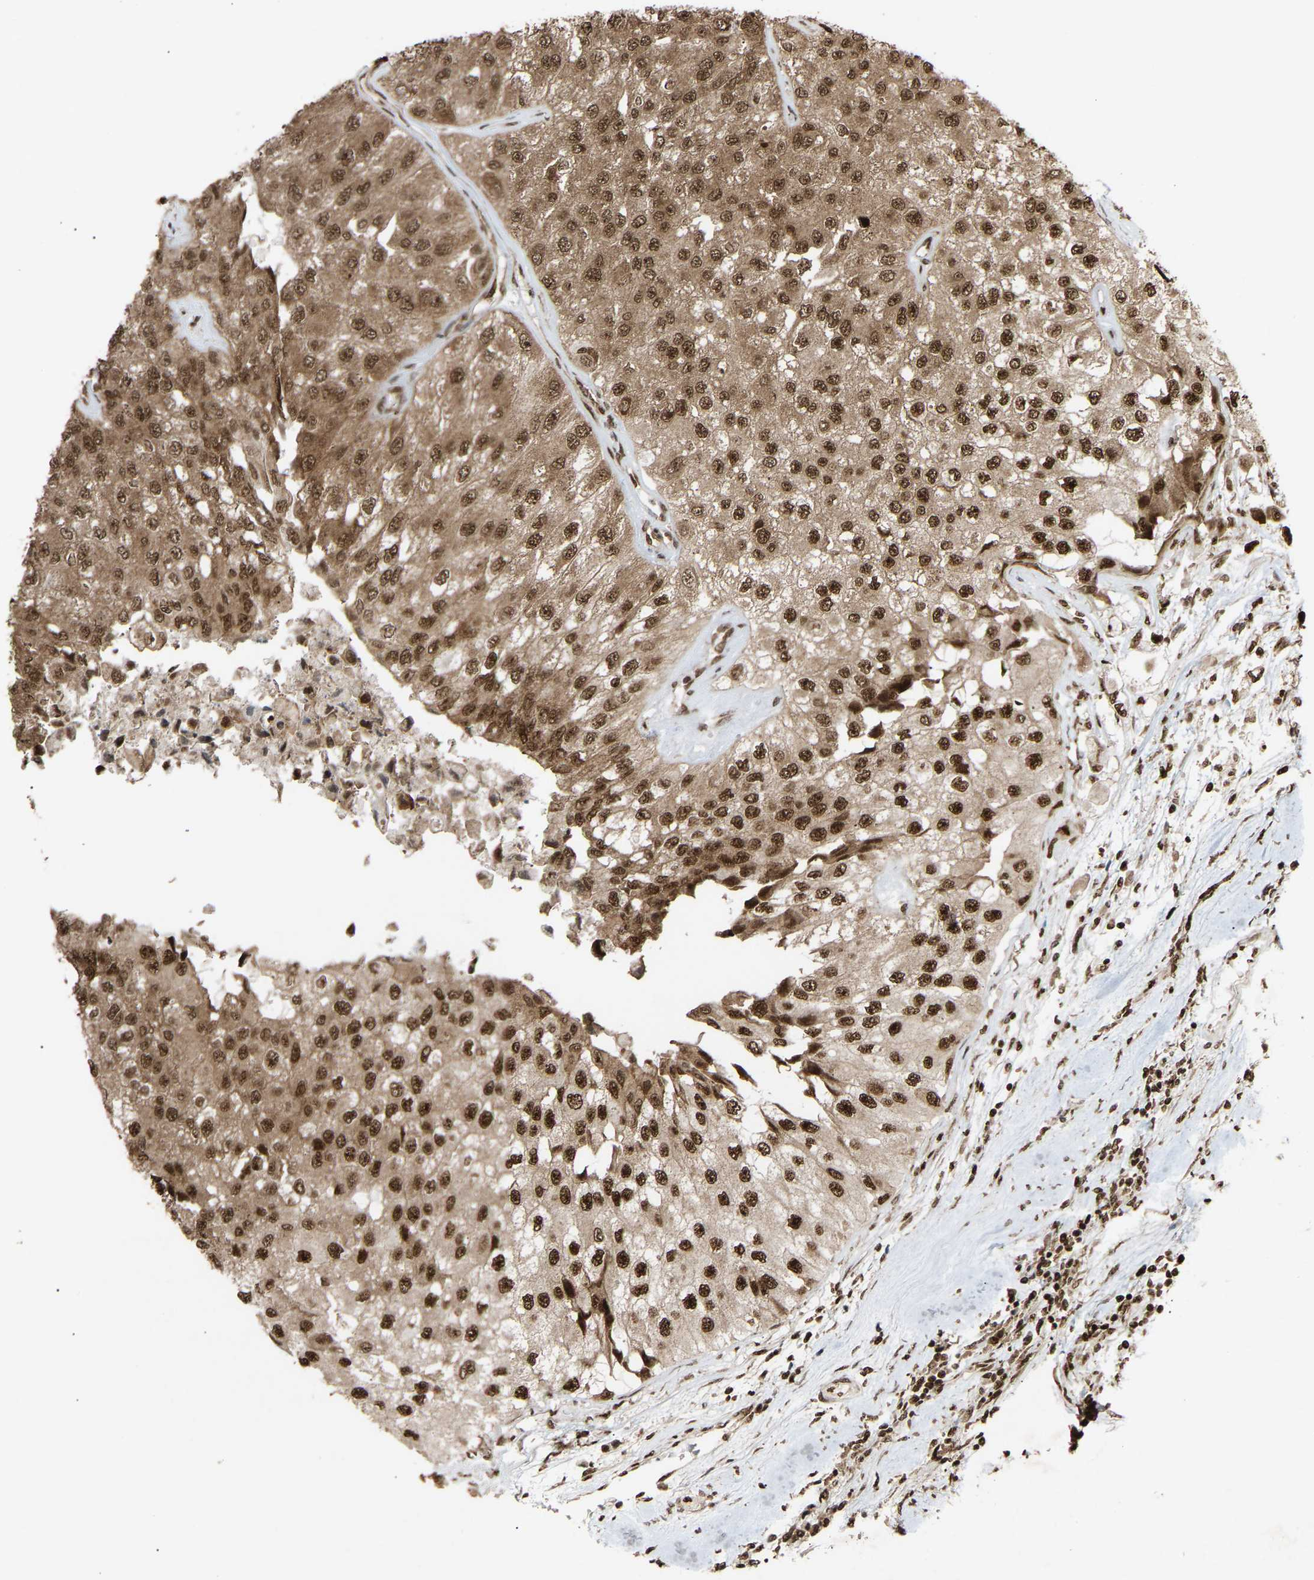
{"staining": {"intensity": "moderate", "quantity": ">75%", "location": "cytoplasmic/membranous,nuclear"}, "tissue": "urothelial cancer", "cell_type": "Tumor cells", "image_type": "cancer", "snomed": [{"axis": "morphology", "description": "Urothelial carcinoma, High grade"}, {"axis": "topography", "description": "Kidney"}, {"axis": "topography", "description": "Urinary bladder"}], "caption": "IHC staining of urothelial cancer, which displays medium levels of moderate cytoplasmic/membranous and nuclear staining in approximately >75% of tumor cells indicating moderate cytoplasmic/membranous and nuclear protein positivity. The staining was performed using DAB (brown) for protein detection and nuclei were counterstained in hematoxylin (blue).", "gene": "ALYREF", "patient": {"sex": "male", "age": 77}}